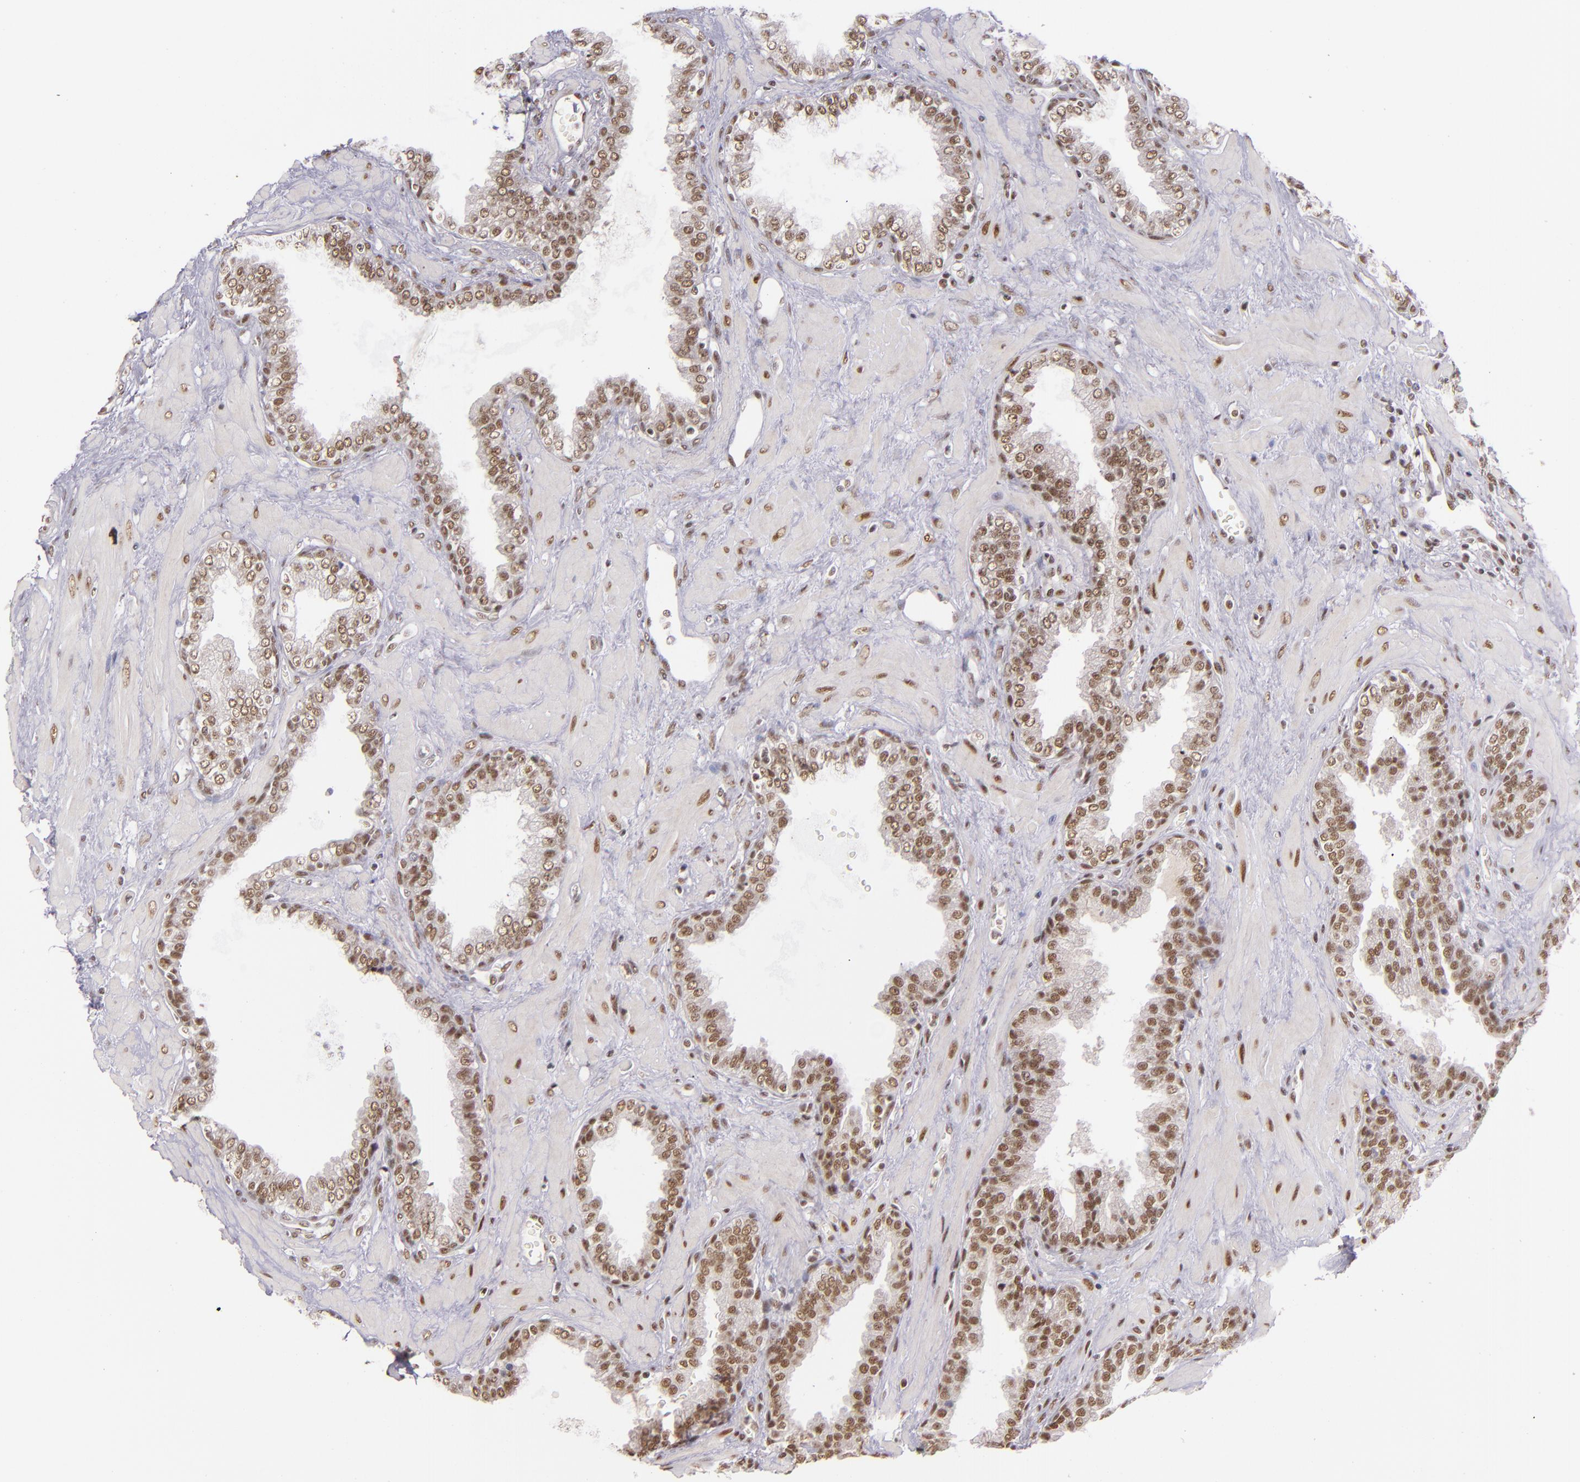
{"staining": {"intensity": "moderate", "quantity": ">75%", "location": "nuclear"}, "tissue": "prostate", "cell_type": "Glandular cells", "image_type": "normal", "snomed": [{"axis": "morphology", "description": "Normal tissue, NOS"}, {"axis": "topography", "description": "Prostate"}], "caption": "Prostate stained with IHC displays moderate nuclear expression in approximately >75% of glandular cells. (DAB = brown stain, brightfield microscopy at high magnification).", "gene": "ZNF148", "patient": {"sex": "male", "age": 51}}